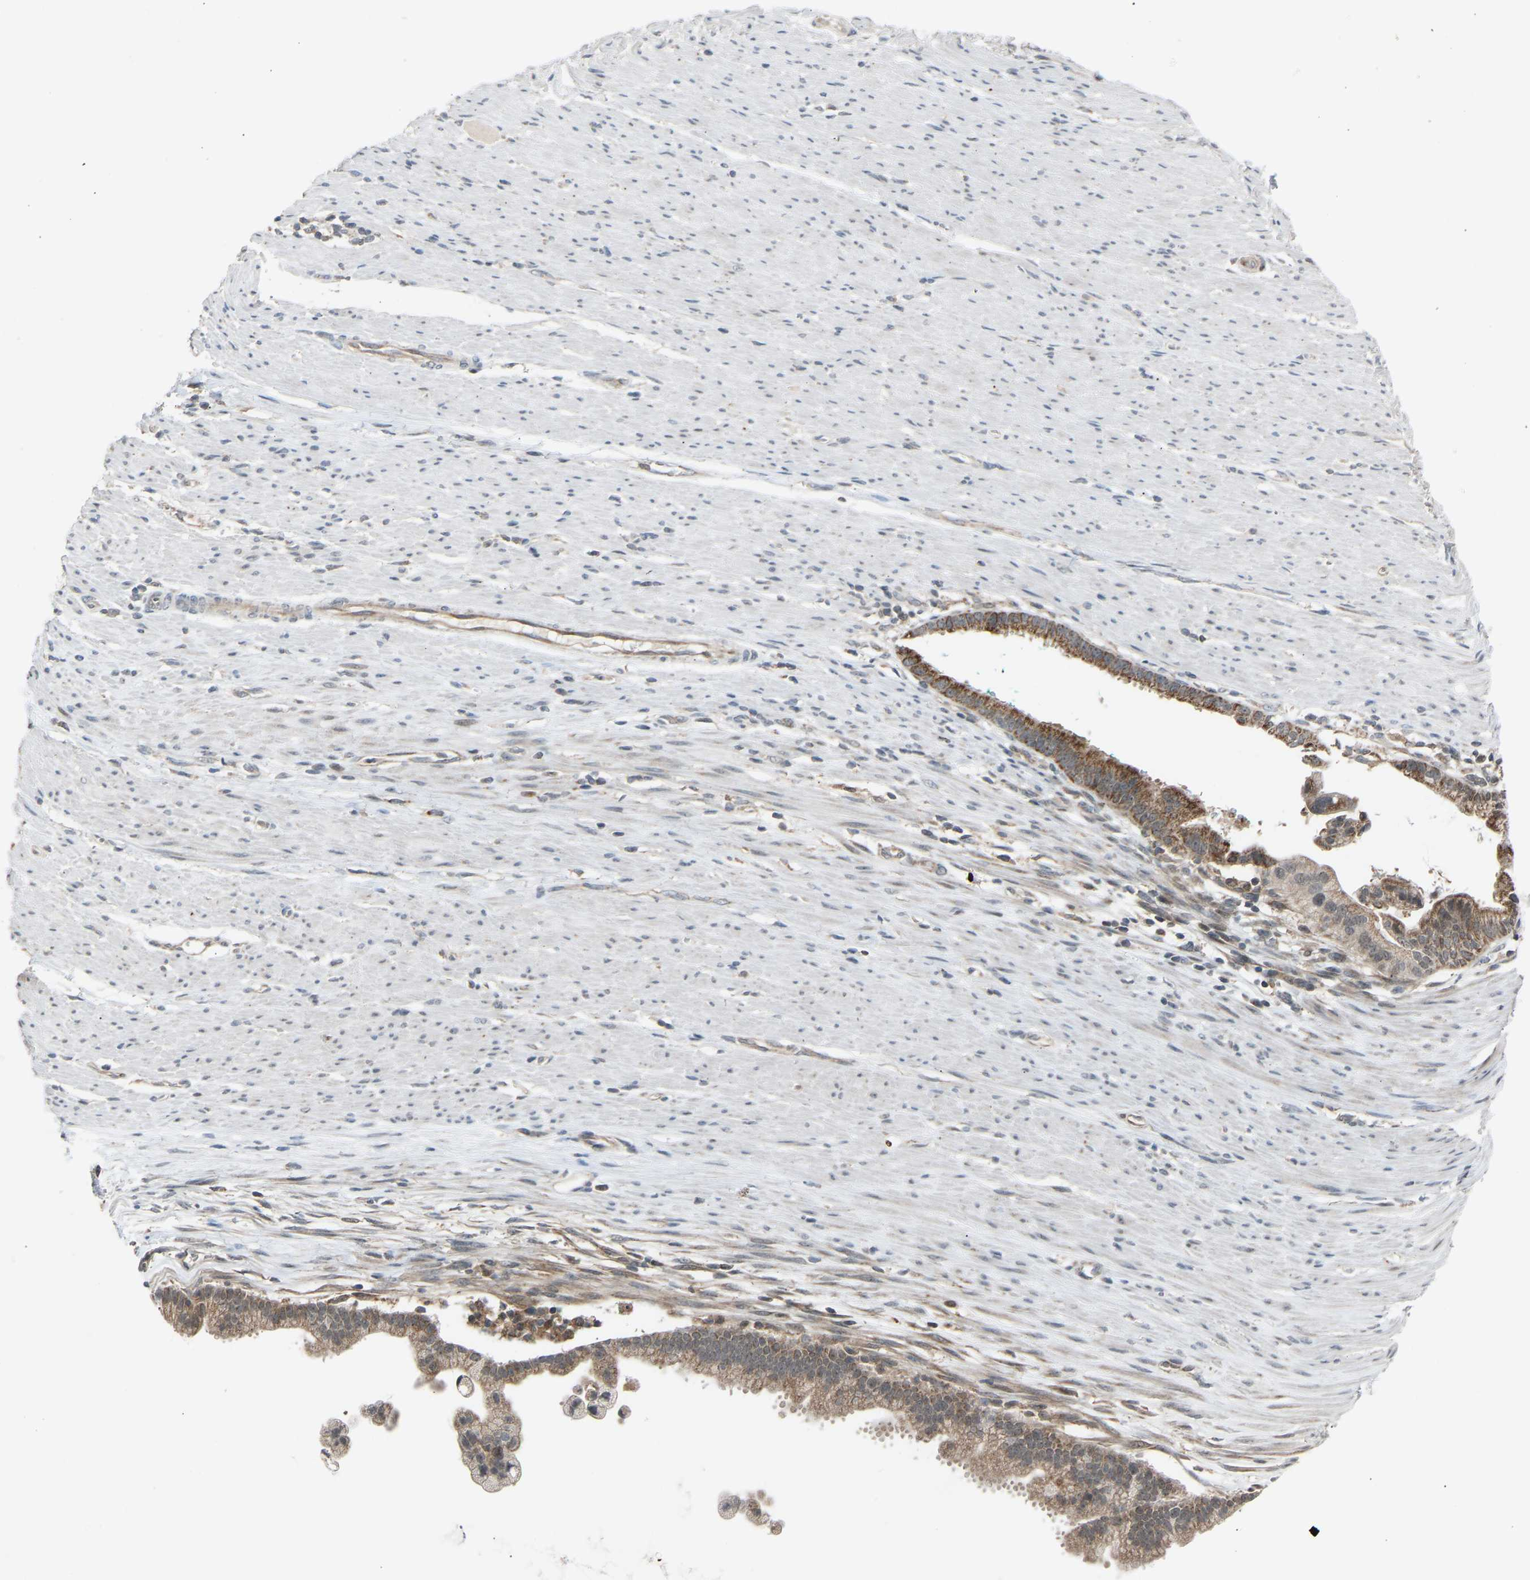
{"staining": {"intensity": "moderate", "quantity": ">75%", "location": "cytoplasmic/membranous"}, "tissue": "pancreatic cancer", "cell_type": "Tumor cells", "image_type": "cancer", "snomed": [{"axis": "morphology", "description": "Adenocarcinoma, NOS"}, {"axis": "topography", "description": "Pancreas"}], "caption": "Immunohistochemical staining of pancreatic cancer demonstrates medium levels of moderate cytoplasmic/membranous expression in about >75% of tumor cells.", "gene": "SLIRP", "patient": {"sex": "male", "age": 69}}